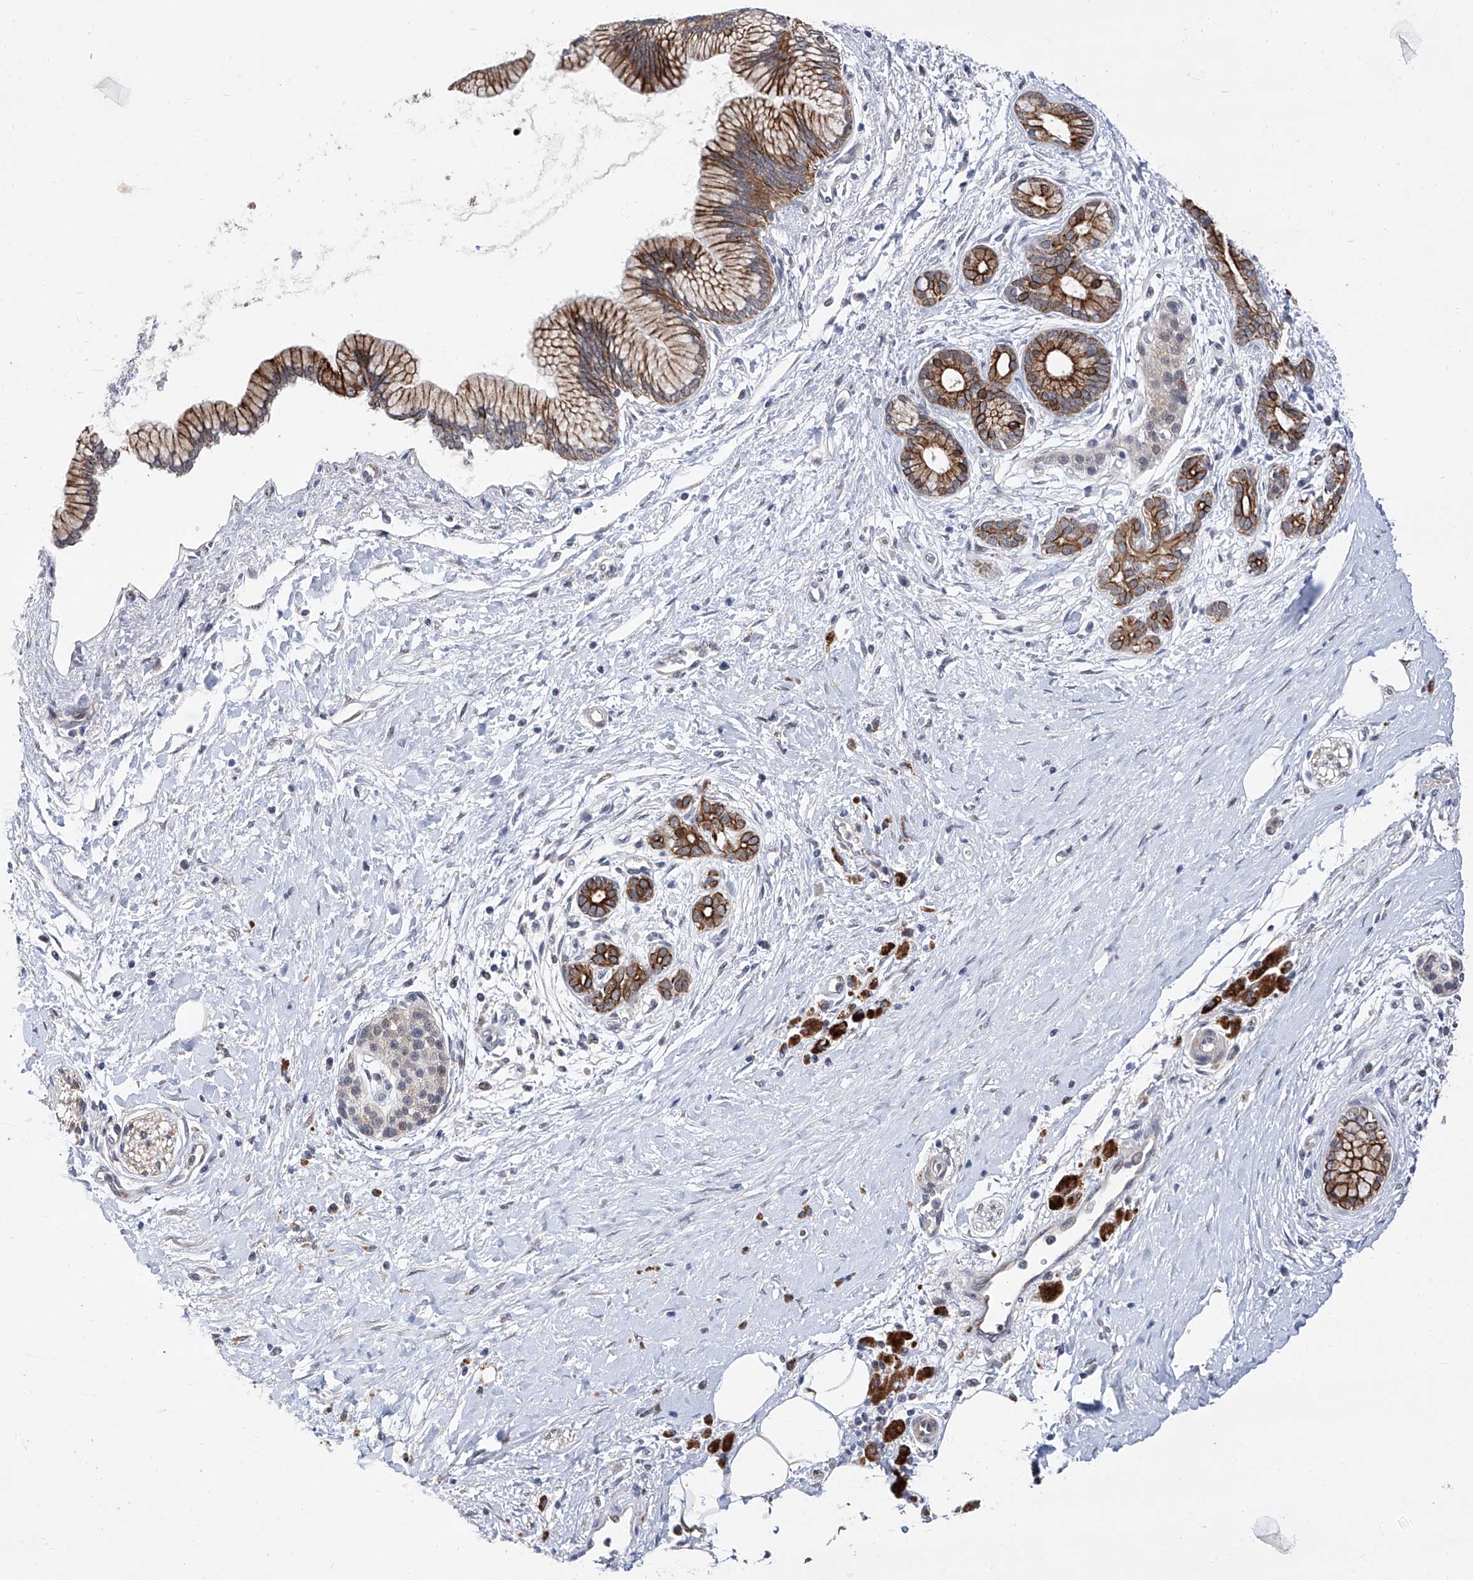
{"staining": {"intensity": "strong", "quantity": "25%-75%", "location": "cytoplasmic/membranous"}, "tissue": "pancreatic cancer", "cell_type": "Tumor cells", "image_type": "cancer", "snomed": [{"axis": "morphology", "description": "Adenocarcinoma, NOS"}, {"axis": "topography", "description": "Pancreas"}], "caption": "Adenocarcinoma (pancreatic) tissue displays strong cytoplasmic/membranous positivity in about 25%-75% of tumor cells Using DAB (3,3'-diaminobenzidine) (brown) and hematoxylin (blue) stains, captured at high magnification using brightfield microscopy.", "gene": "FARP2", "patient": {"sex": "male", "age": 58}}